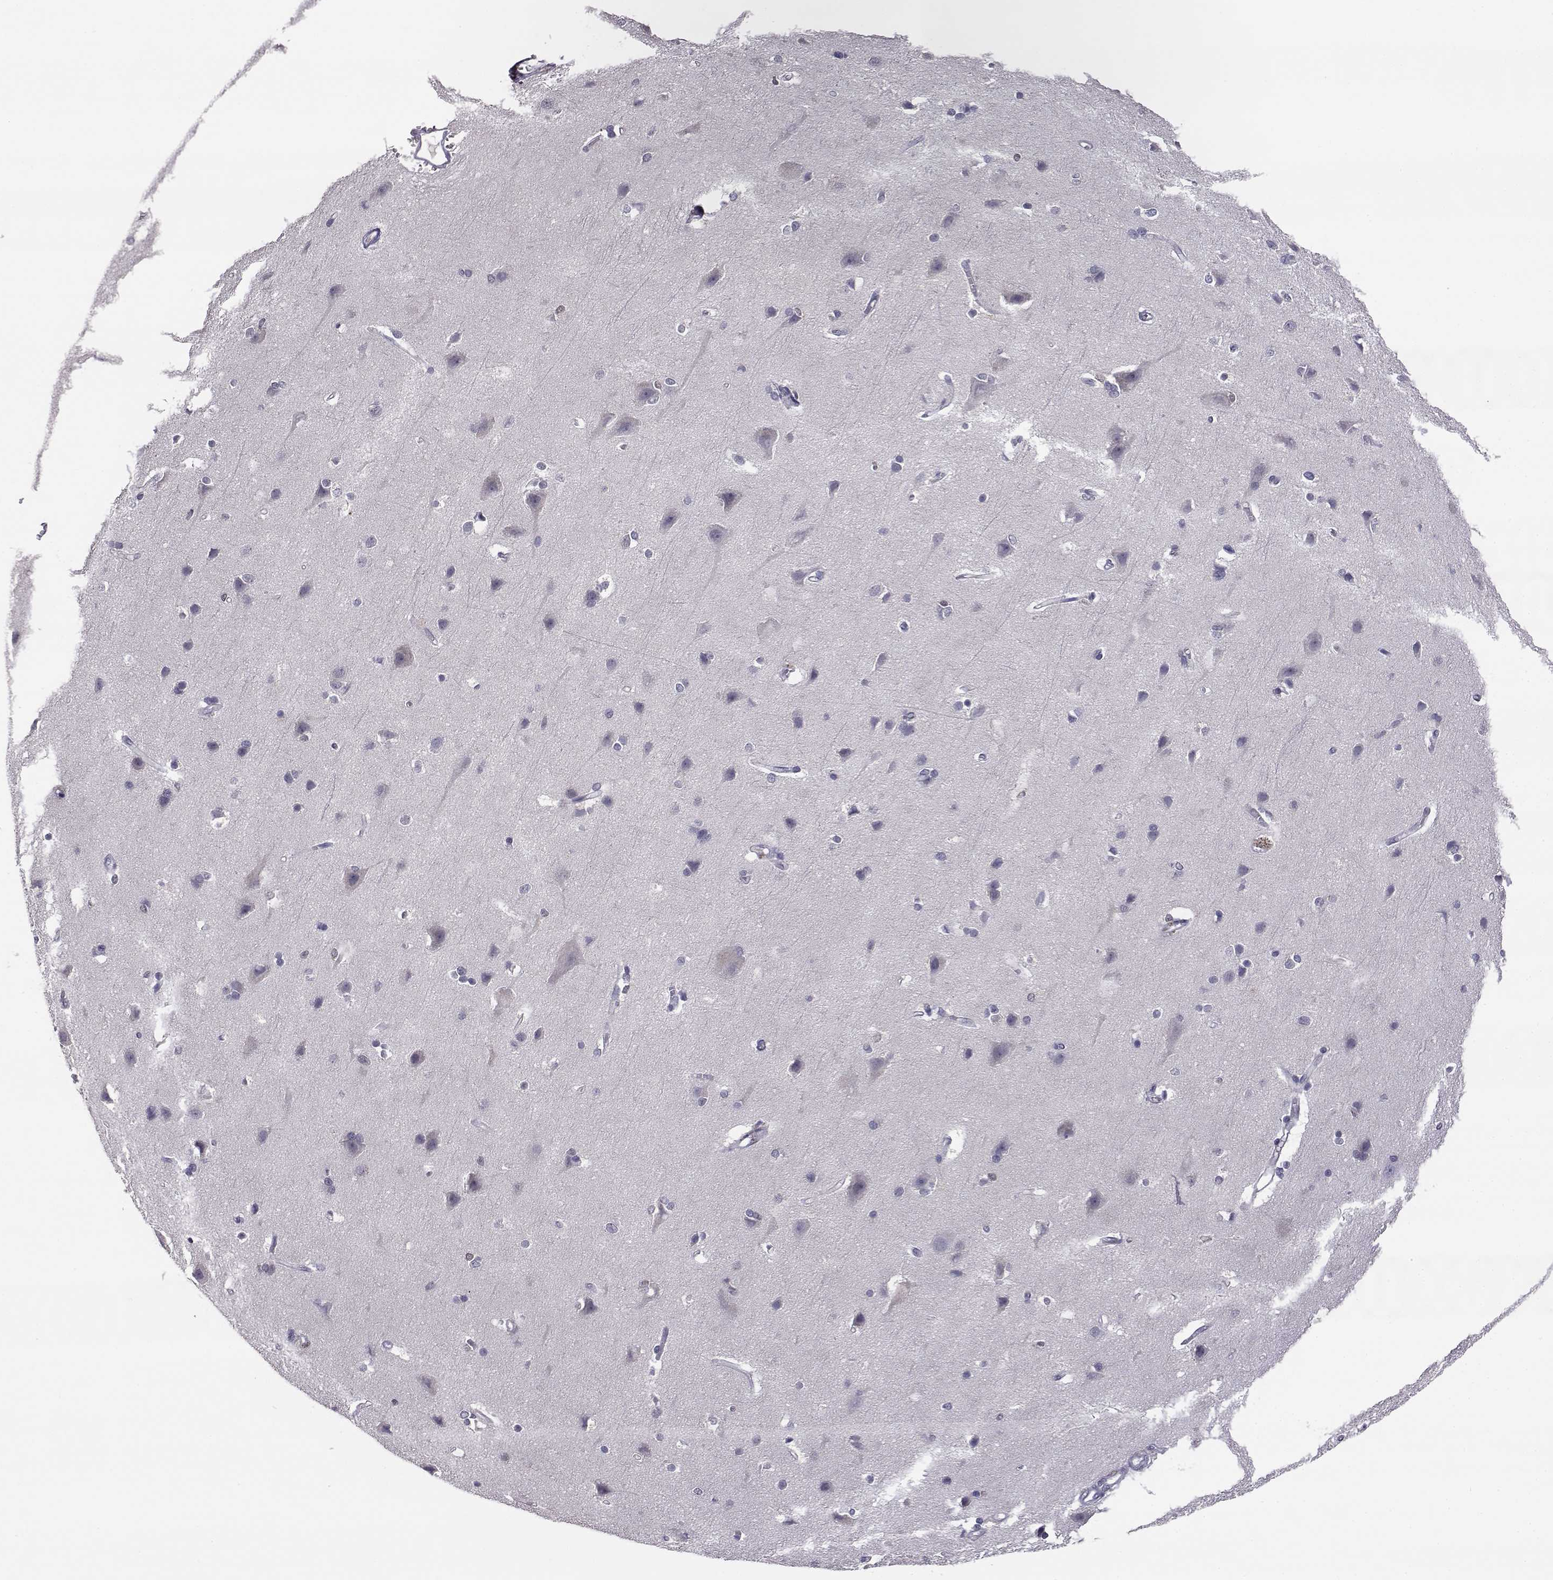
{"staining": {"intensity": "negative", "quantity": "none", "location": "none"}, "tissue": "cerebral cortex", "cell_type": "Endothelial cells", "image_type": "normal", "snomed": [{"axis": "morphology", "description": "Normal tissue, NOS"}, {"axis": "topography", "description": "Cerebral cortex"}], "caption": "Immunohistochemistry (IHC) histopathology image of unremarkable human cerebral cortex stained for a protein (brown), which shows no expression in endothelial cells.", "gene": "AKR1B1", "patient": {"sex": "male", "age": 37}}